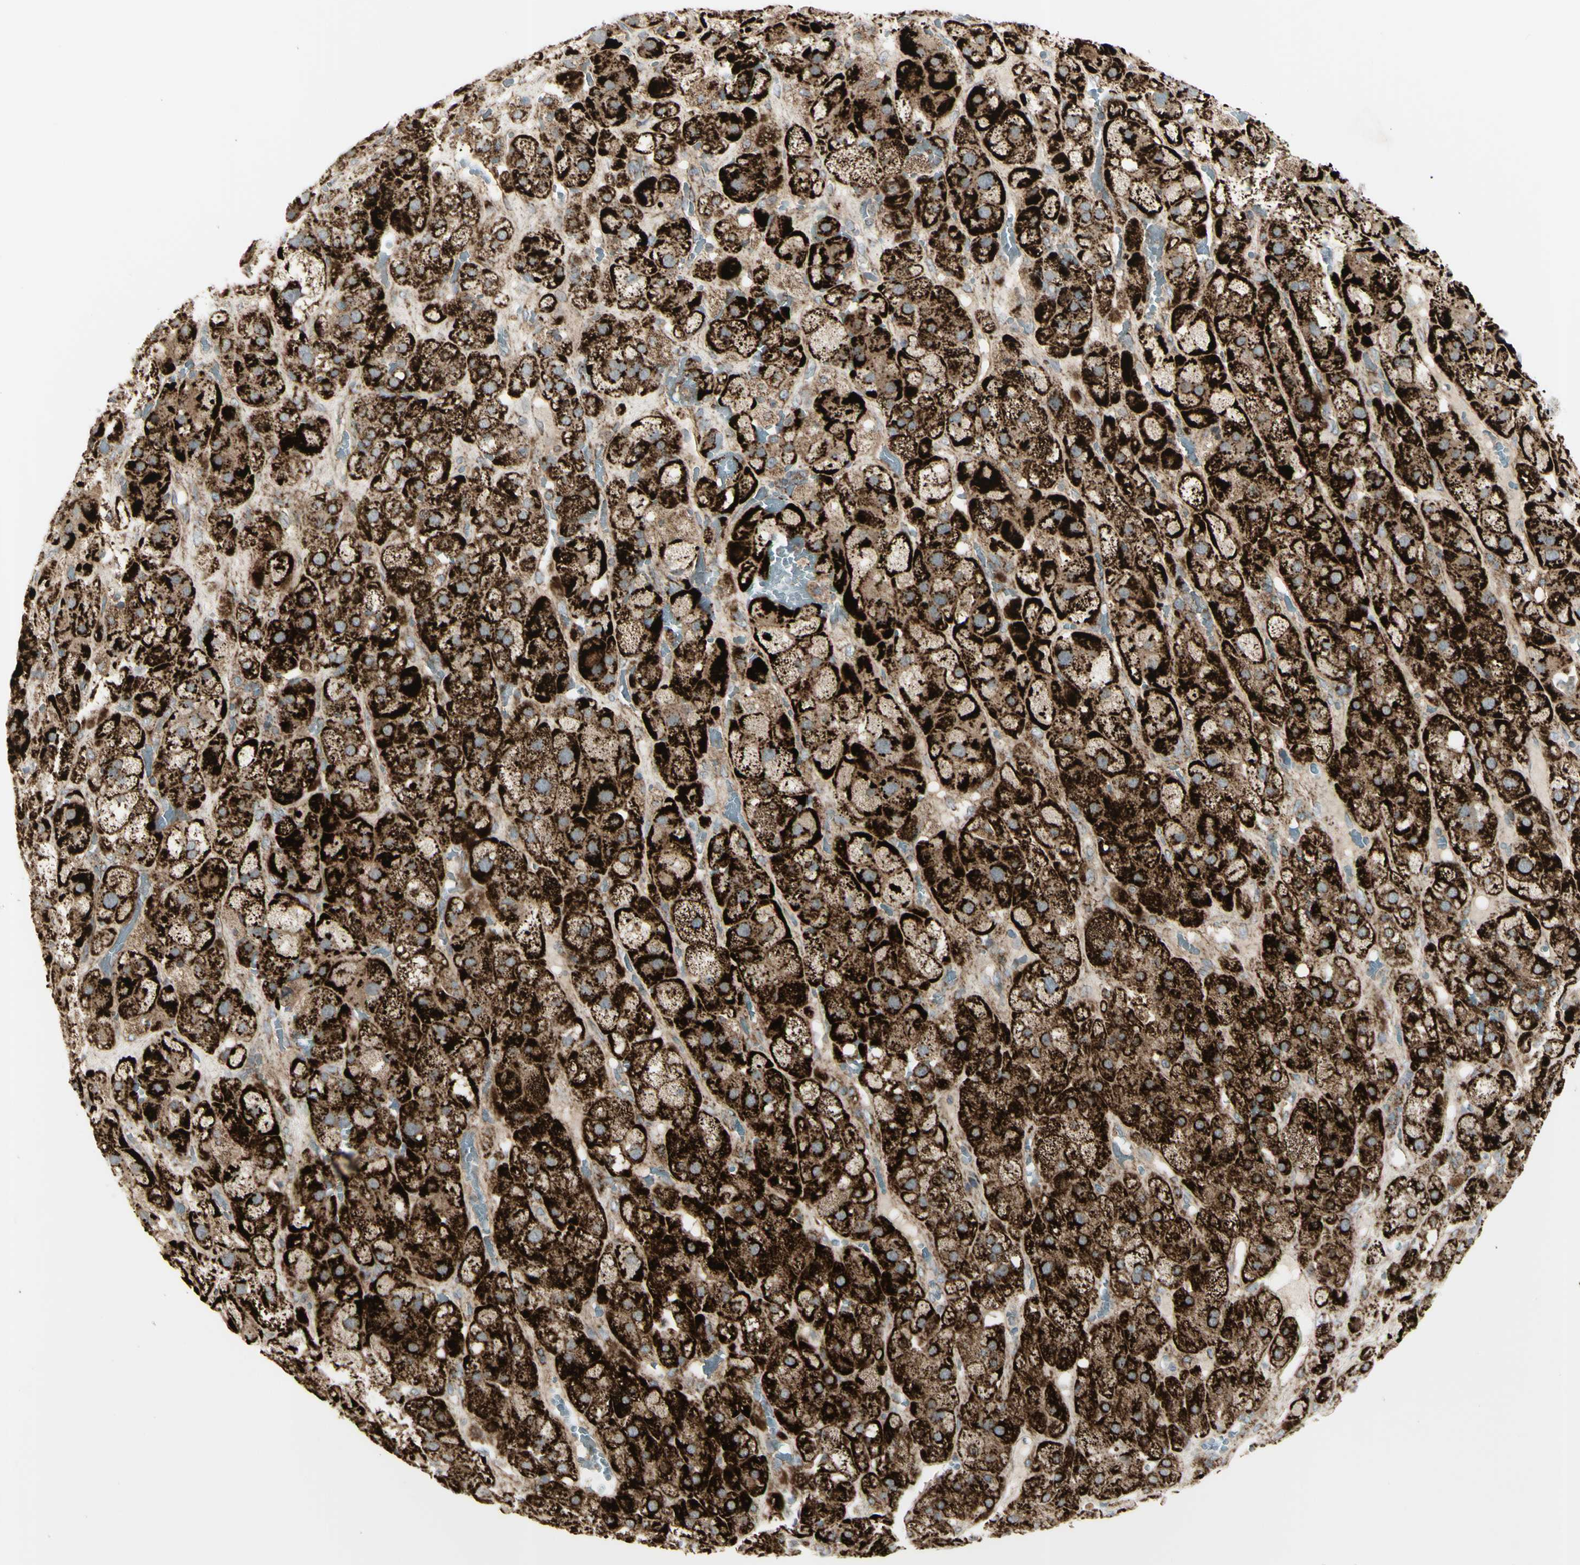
{"staining": {"intensity": "strong", "quantity": ">75%", "location": "cytoplasmic/membranous"}, "tissue": "adrenal gland", "cell_type": "Glandular cells", "image_type": "normal", "snomed": [{"axis": "morphology", "description": "Normal tissue, NOS"}, {"axis": "topography", "description": "Adrenal gland"}], "caption": "An image of adrenal gland stained for a protein displays strong cytoplasmic/membranous brown staining in glandular cells. (IHC, brightfield microscopy, high magnification).", "gene": "CYB5R1", "patient": {"sex": "female", "age": 47}}